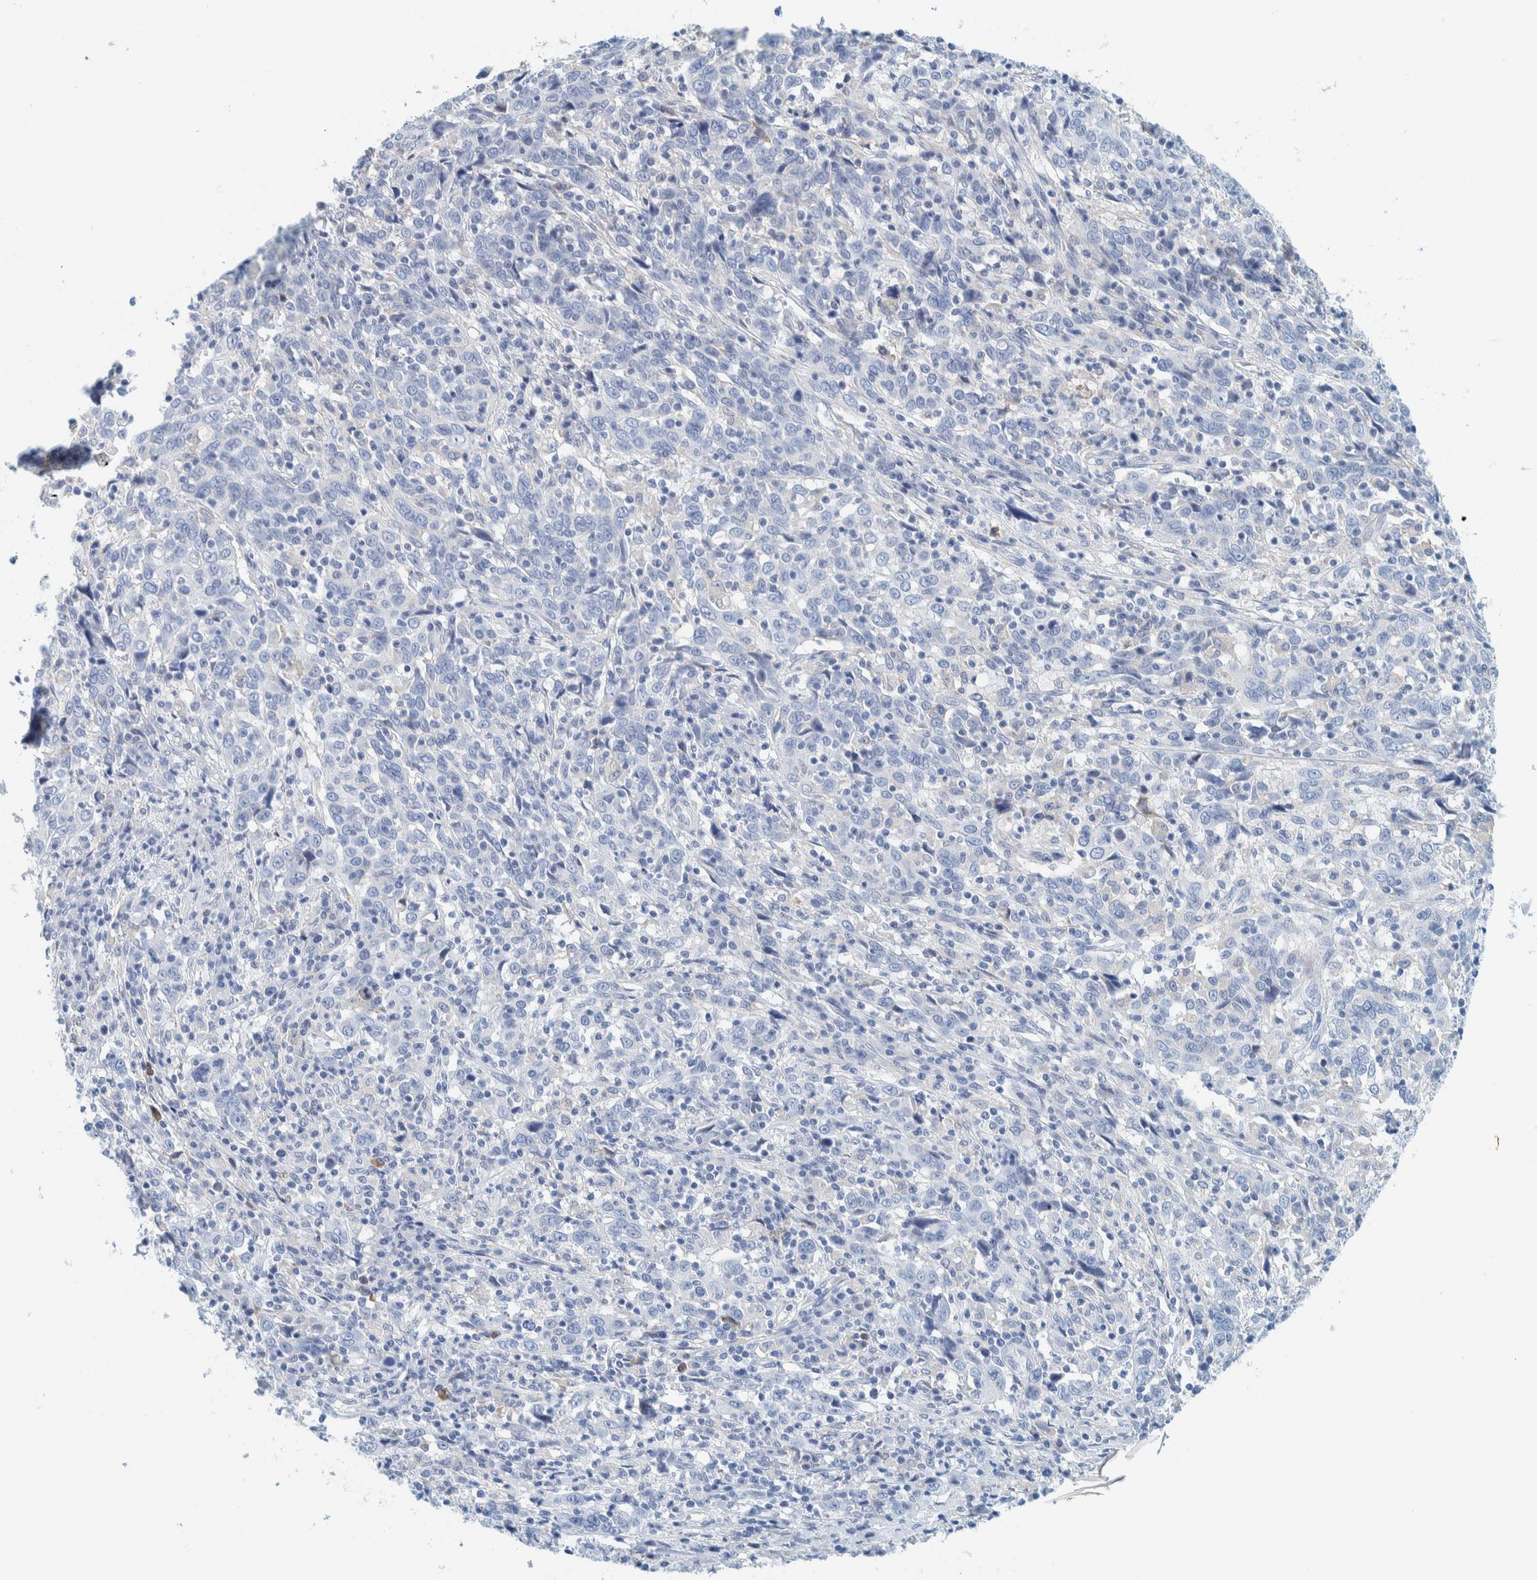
{"staining": {"intensity": "negative", "quantity": "none", "location": "none"}, "tissue": "cervical cancer", "cell_type": "Tumor cells", "image_type": "cancer", "snomed": [{"axis": "morphology", "description": "Squamous cell carcinoma, NOS"}, {"axis": "topography", "description": "Cervix"}], "caption": "Immunohistochemical staining of human cervical cancer demonstrates no significant expression in tumor cells. The staining is performed using DAB brown chromogen with nuclei counter-stained in using hematoxylin.", "gene": "MOG", "patient": {"sex": "female", "age": 46}}